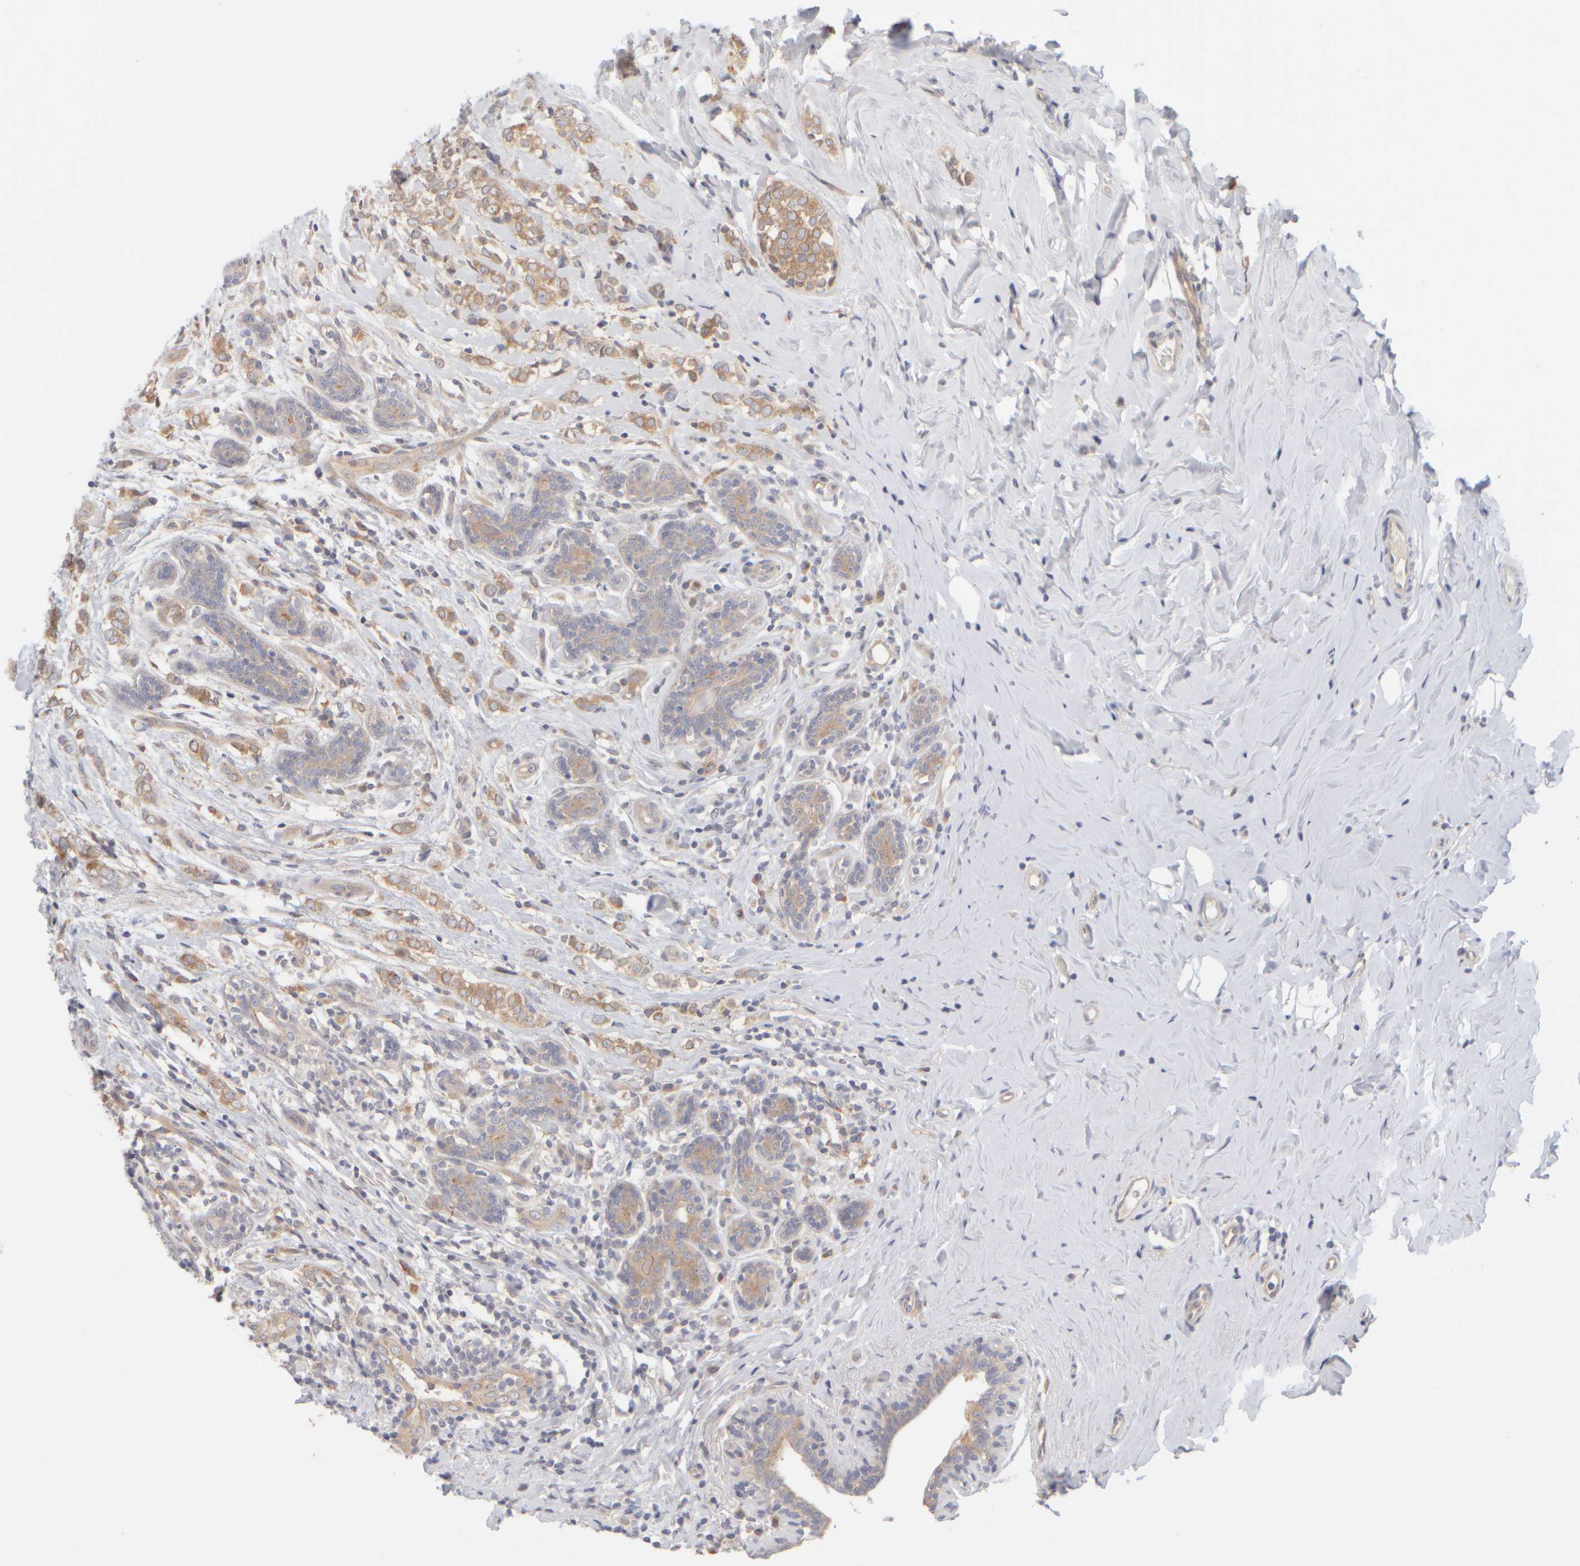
{"staining": {"intensity": "weak", "quantity": ">75%", "location": "cytoplasmic/membranous"}, "tissue": "breast cancer", "cell_type": "Tumor cells", "image_type": "cancer", "snomed": [{"axis": "morphology", "description": "Normal tissue, NOS"}, {"axis": "morphology", "description": "Lobular carcinoma"}, {"axis": "topography", "description": "Breast"}], "caption": "Immunohistochemistry (IHC) image of neoplastic tissue: human breast lobular carcinoma stained using immunohistochemistry (IHC) demonstrates low levels of weak protein expression localized specifically in the cytoplasmic/membranous of tumor cells, appearing as a cytoplasmic/membranous brown color.", "gene": "GOPC", "patient": {"sex": "female", "age": 47}}